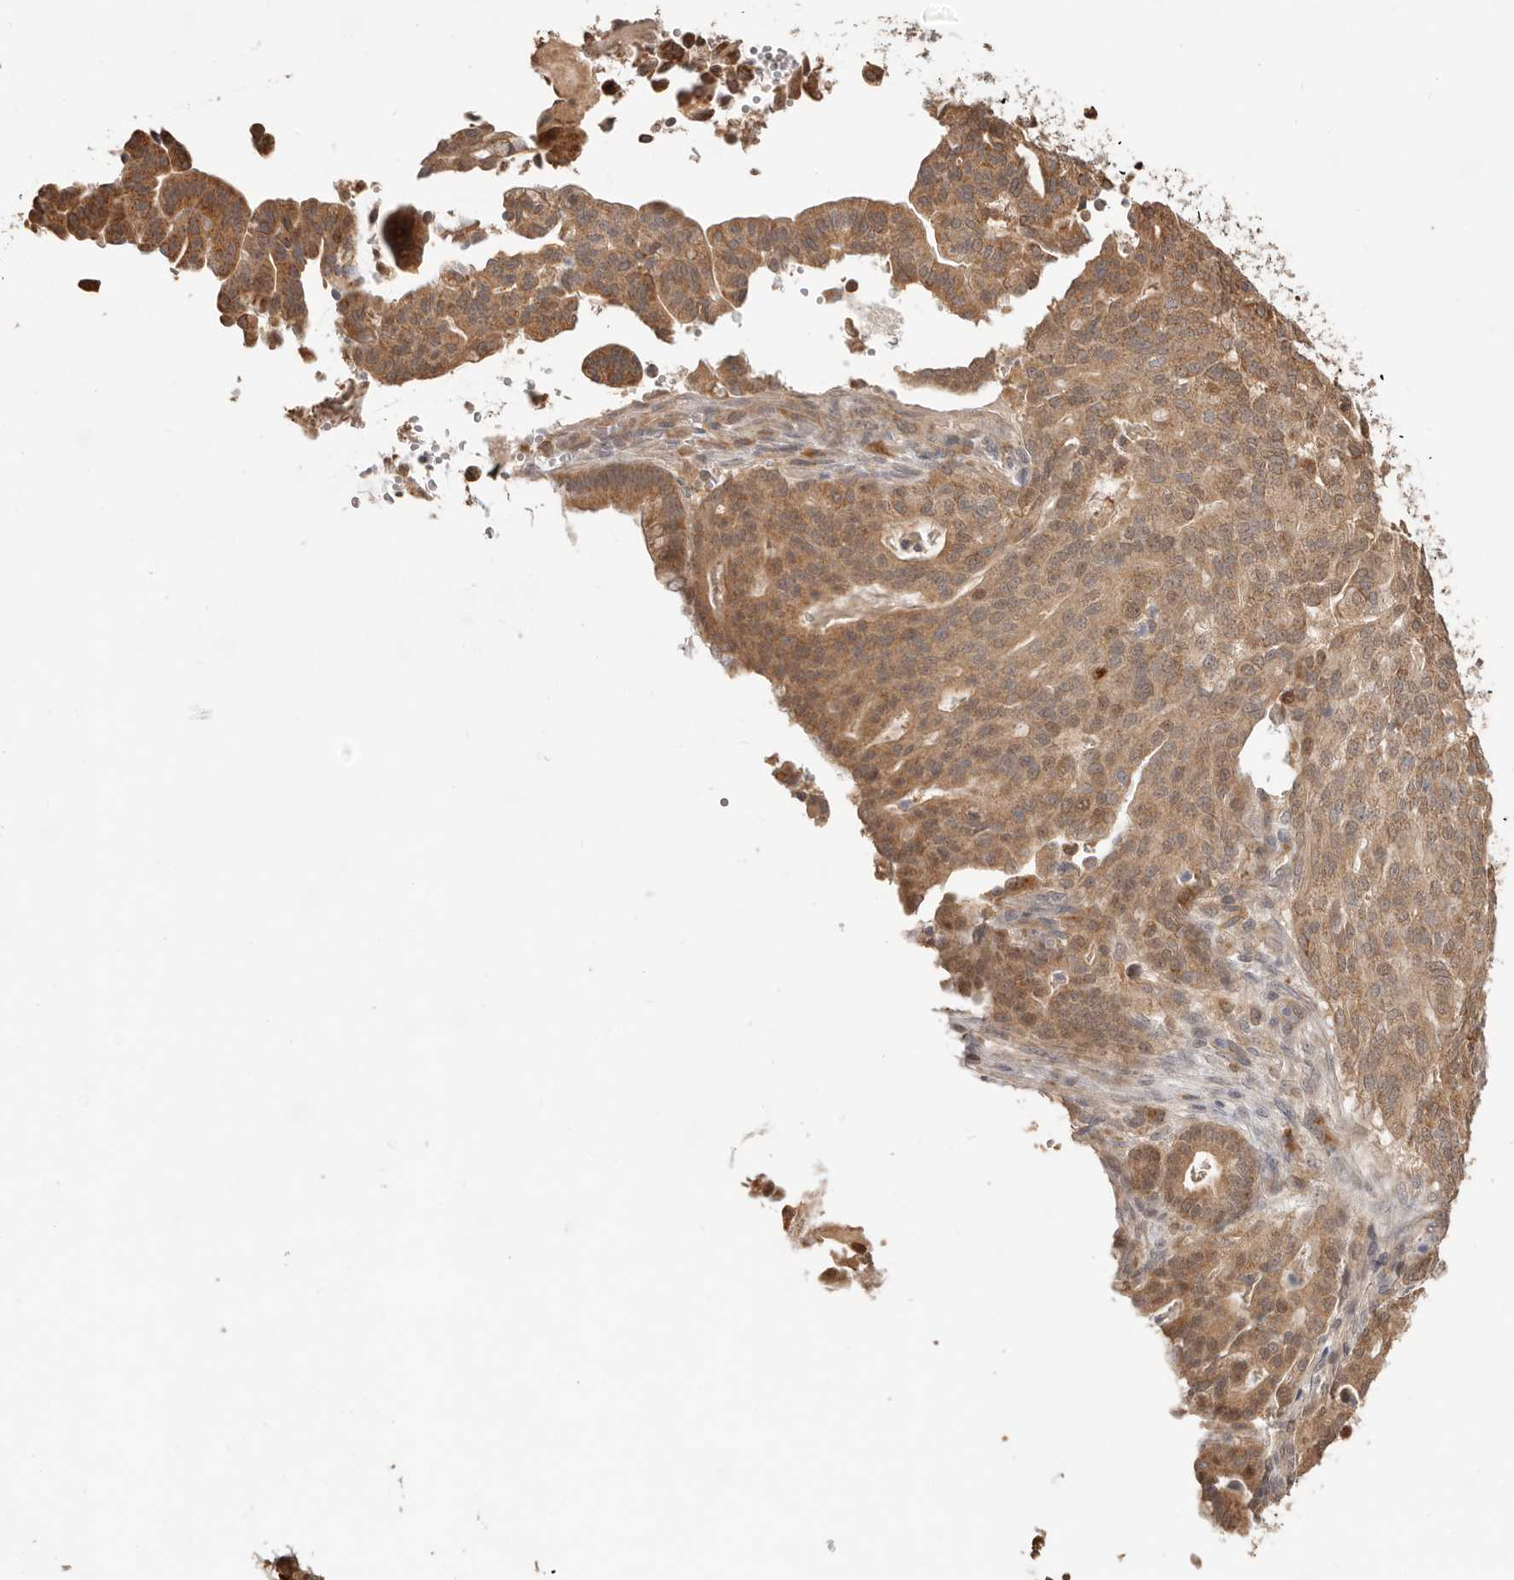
{"staining": {"intensity": "moderate", "quantity": ">75%", "location": "cytoplasmic/membranous"}, "tissue": "pancreatic cancer", "cell_type": "Tumor cells", "image_type": "cancer", "snomed": [{"axis": "morphology", "description": "Adenocarcinoma, NOS"}, {"axis": "topography", "description": "Pancreas"}], "caption": "DAB (3,3'-diaminobenzidine) immunohistochemical staining of pancreatic adenocarcinoma demonstrates moderate cytoplasmic/membranous protein staining in about >75% of tumor cells. (brown staining indicates protein expression, while blue staining denotes nuclei).", "gene": "MTFR2", "patient": {"sex": "male", "age": 63}}